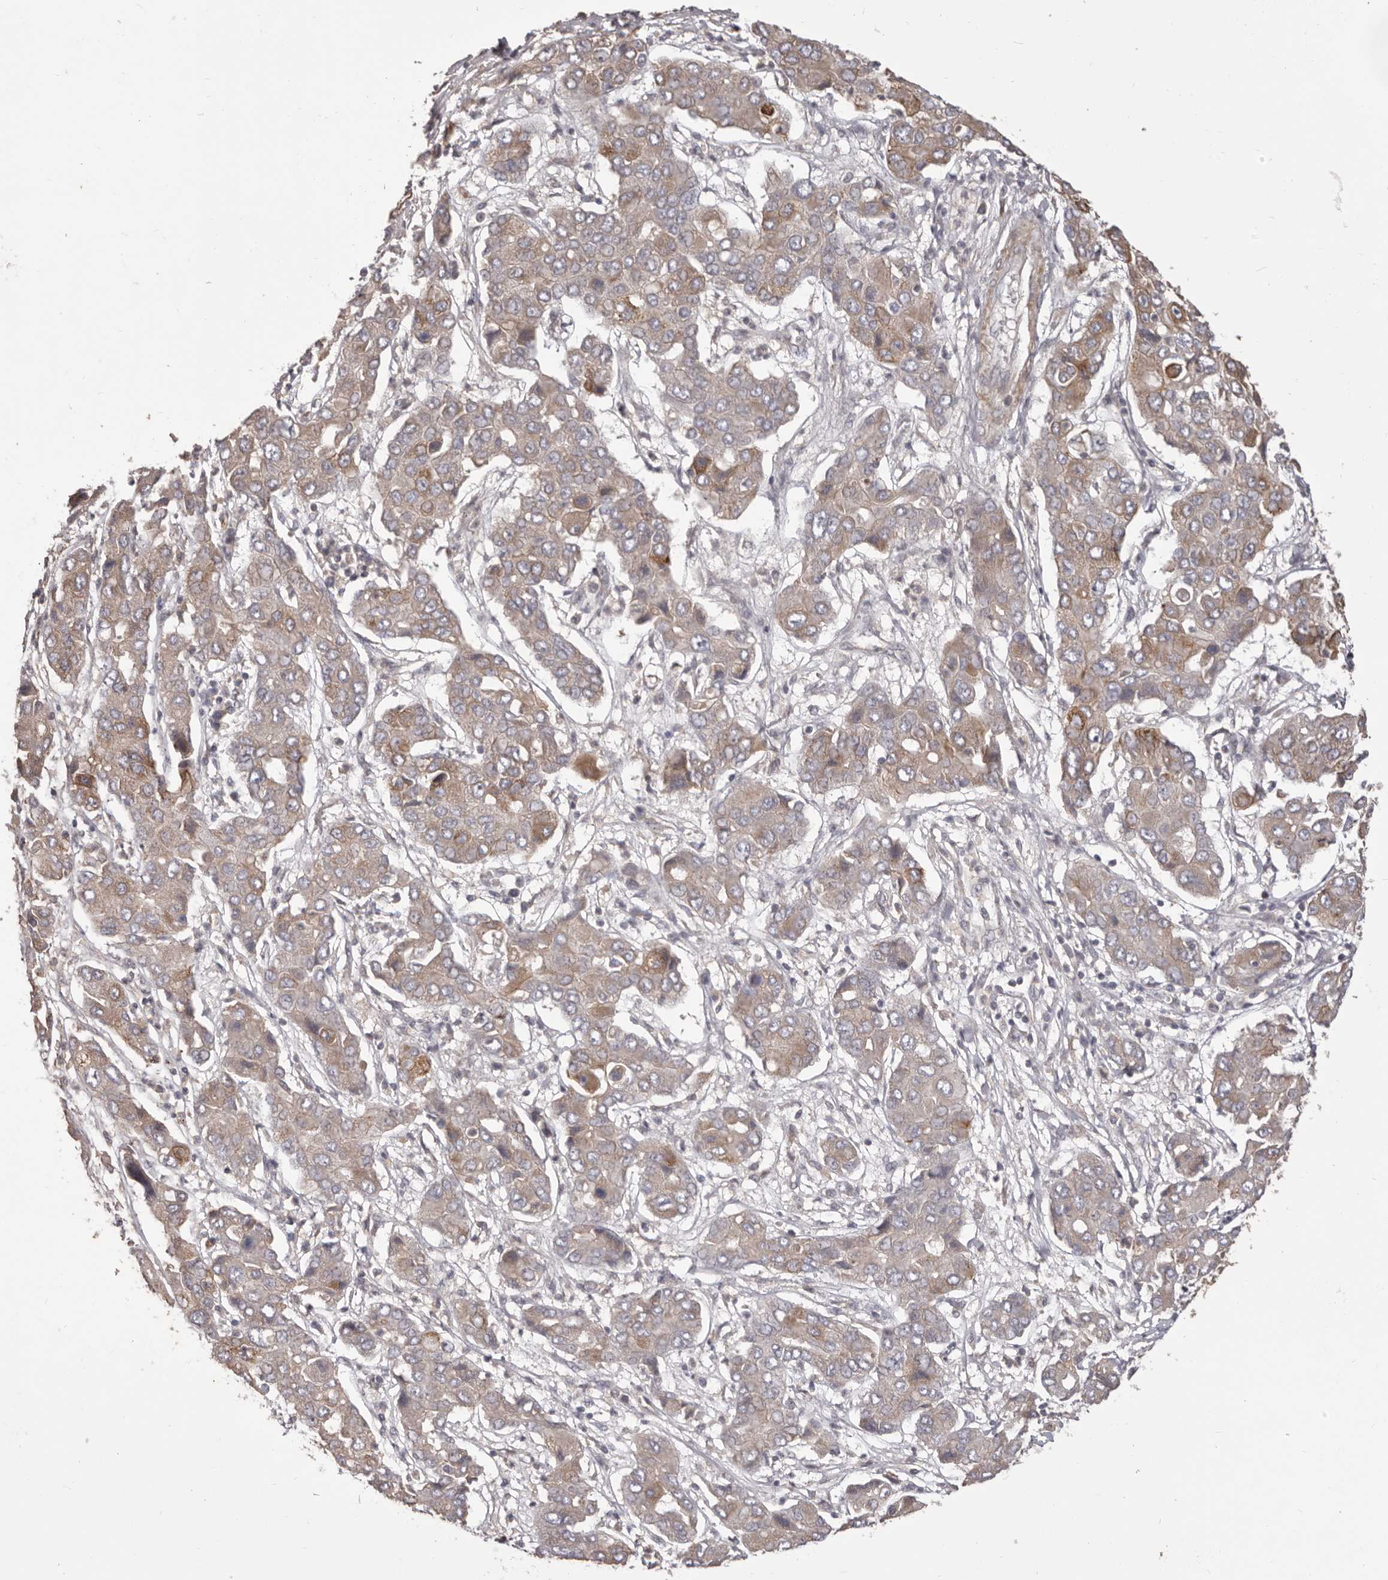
{"staining": {"intensity": "weak", "quantity": "<25%", "location": "cytoplasmic/membranous"}, "tissue": "liver cancer", "cell_type": "Tumor cells", "image_type": "cancer", "snomed": [{"axis": "morphology", "description": "Cholangiocarcinoma"}, {"axis": "topography", "description": "Liver"}], "caption": "Histopathology image shows no significant protein positivity in tumor cells of cholangiocarcinoma (liver).", "gene": "HRH1", "patient": {"sex": "male", "age": 67}}